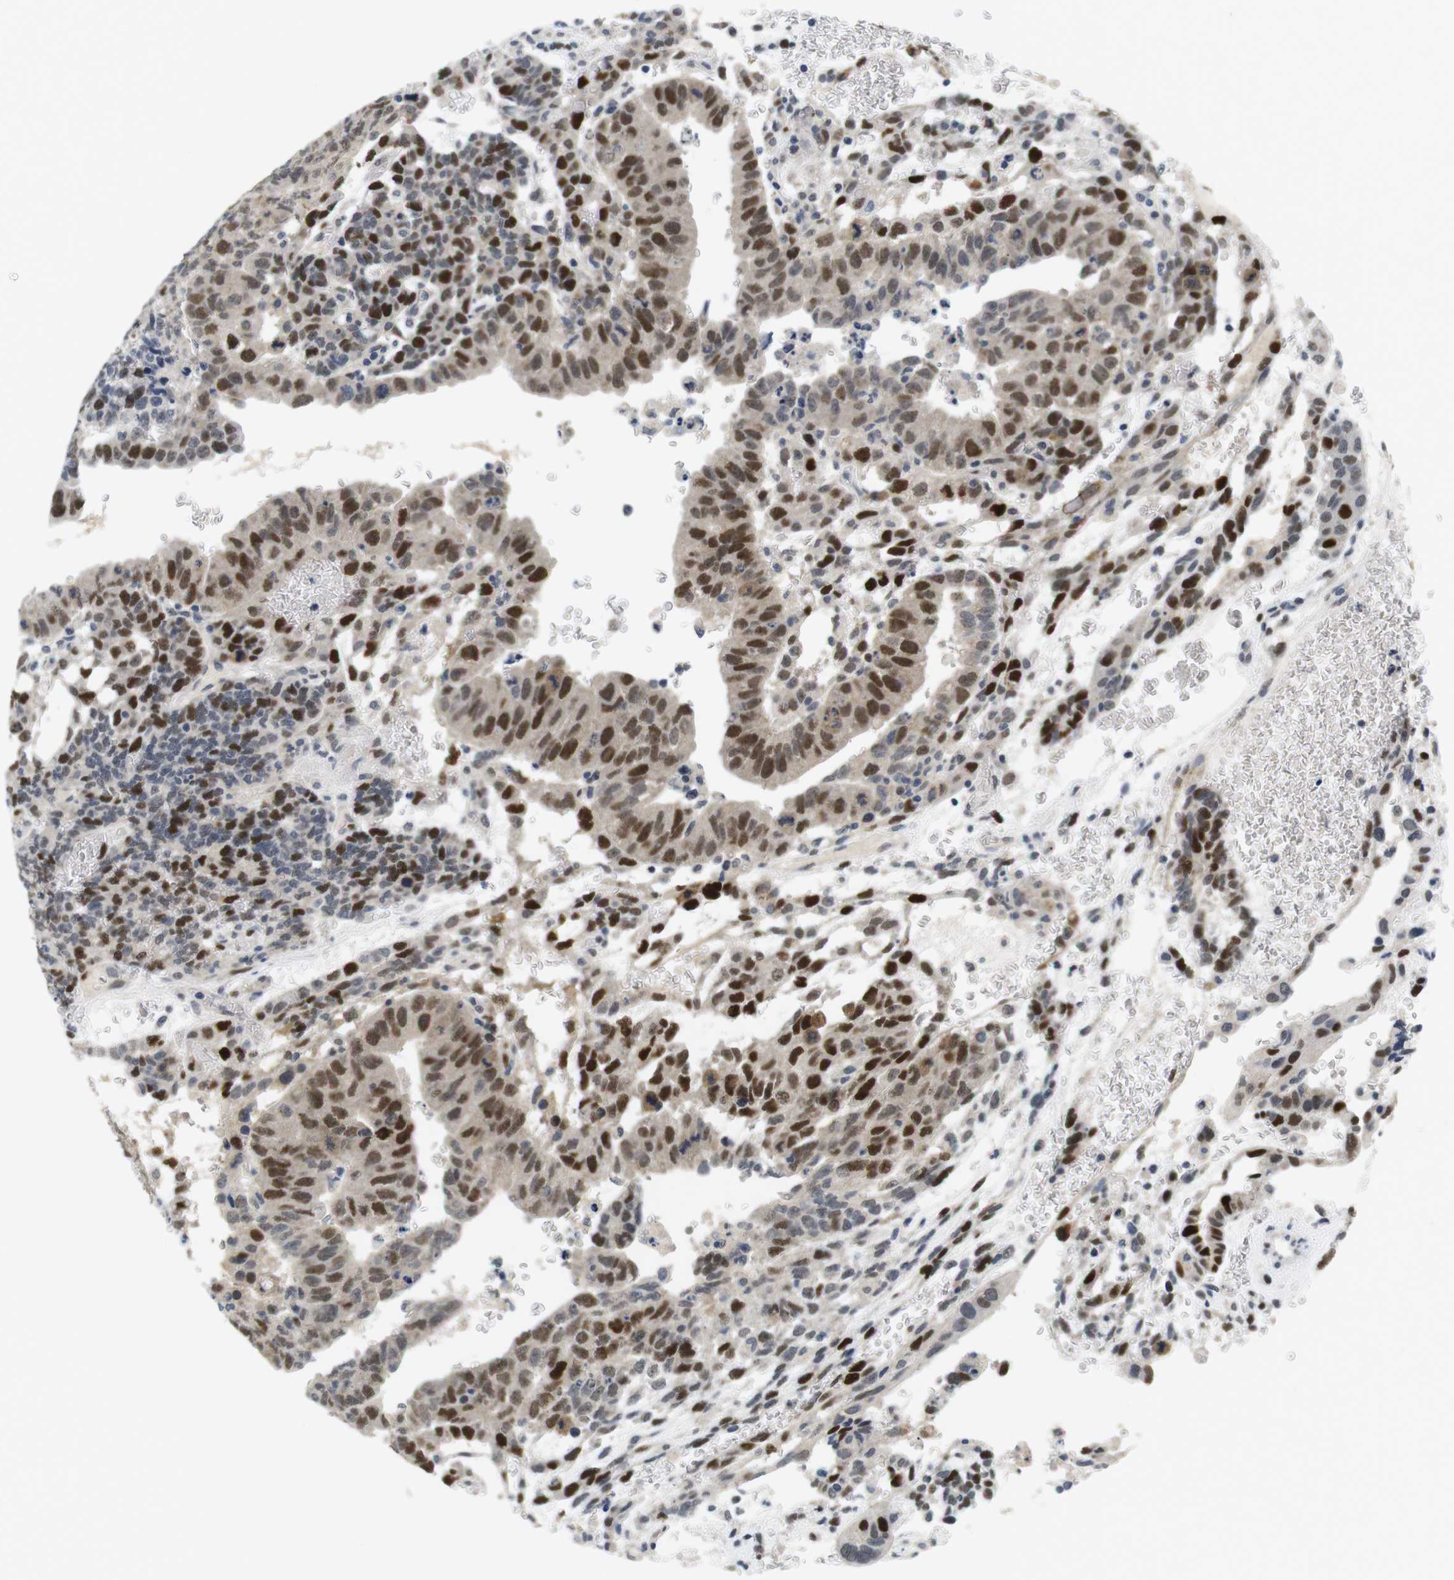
{"staining": {"intensity": "strong", "quantity": ">75%", "location": "nuclear"}, "tissue": "testis cancer", "cell_type": "Tumor cells", "image_type": "cancer", "snomed": [{"axis": "morphology", "description": "Seminoma, NOS"}, {"axis": "morphology", "description": "Carcinoma, Embryonal, NOS"}, {"axis": "topography", "description": "Testis"}], "caption": "Testis embryonal carcinoma stained with a protein marker shows strong staining in tumor cells.", "gene": "SKP2", "patient": {"sex": "male", "age": 52}}